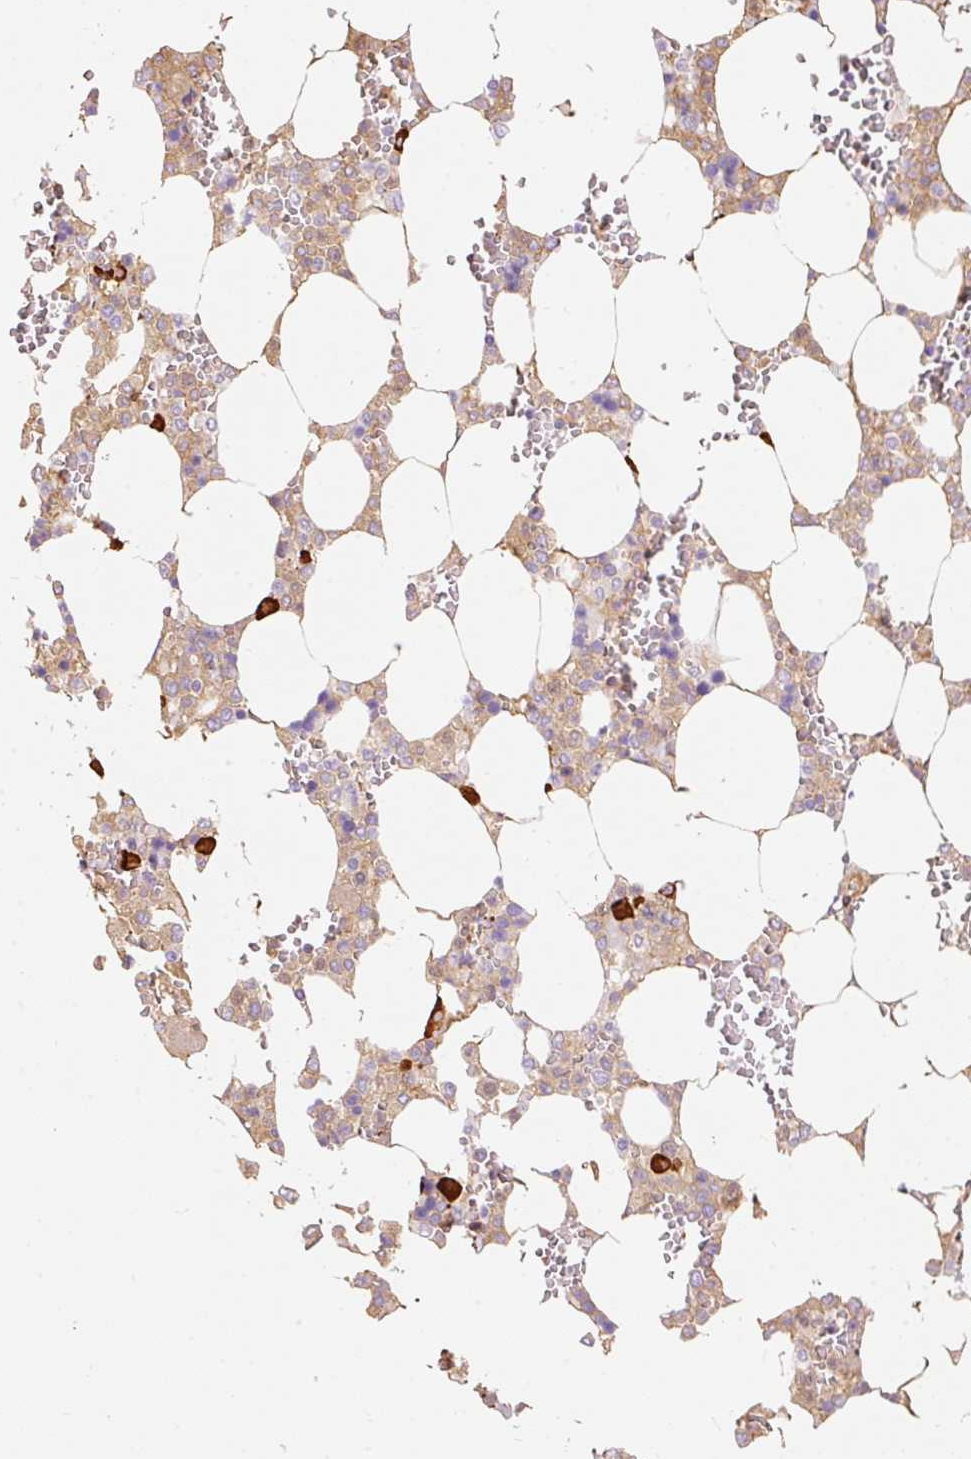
{"staining": {"intensity": "strong", "quantity": "<25%", "location": "cytoplasmic/membranous"}, "tissue": "bone marrow", "cell_type": "Hematopoietic cells", "image_type": "normal", "snomed": [{"axis": "morphology", "description": "Normal tissue, NOS"}, {"axis": "topography", "description": "Bone marrow"}], "caption": "This micrograph exhibits normal bone marrow stained with IHC to label a protein in brown. The cytoplasmic/membranous of hematopoietic cells show strong positivity for the protein. Nuclei are counter-stained blue.", "gene": "PRPF38B", "patient": {"sex": "male", "age": 64}}